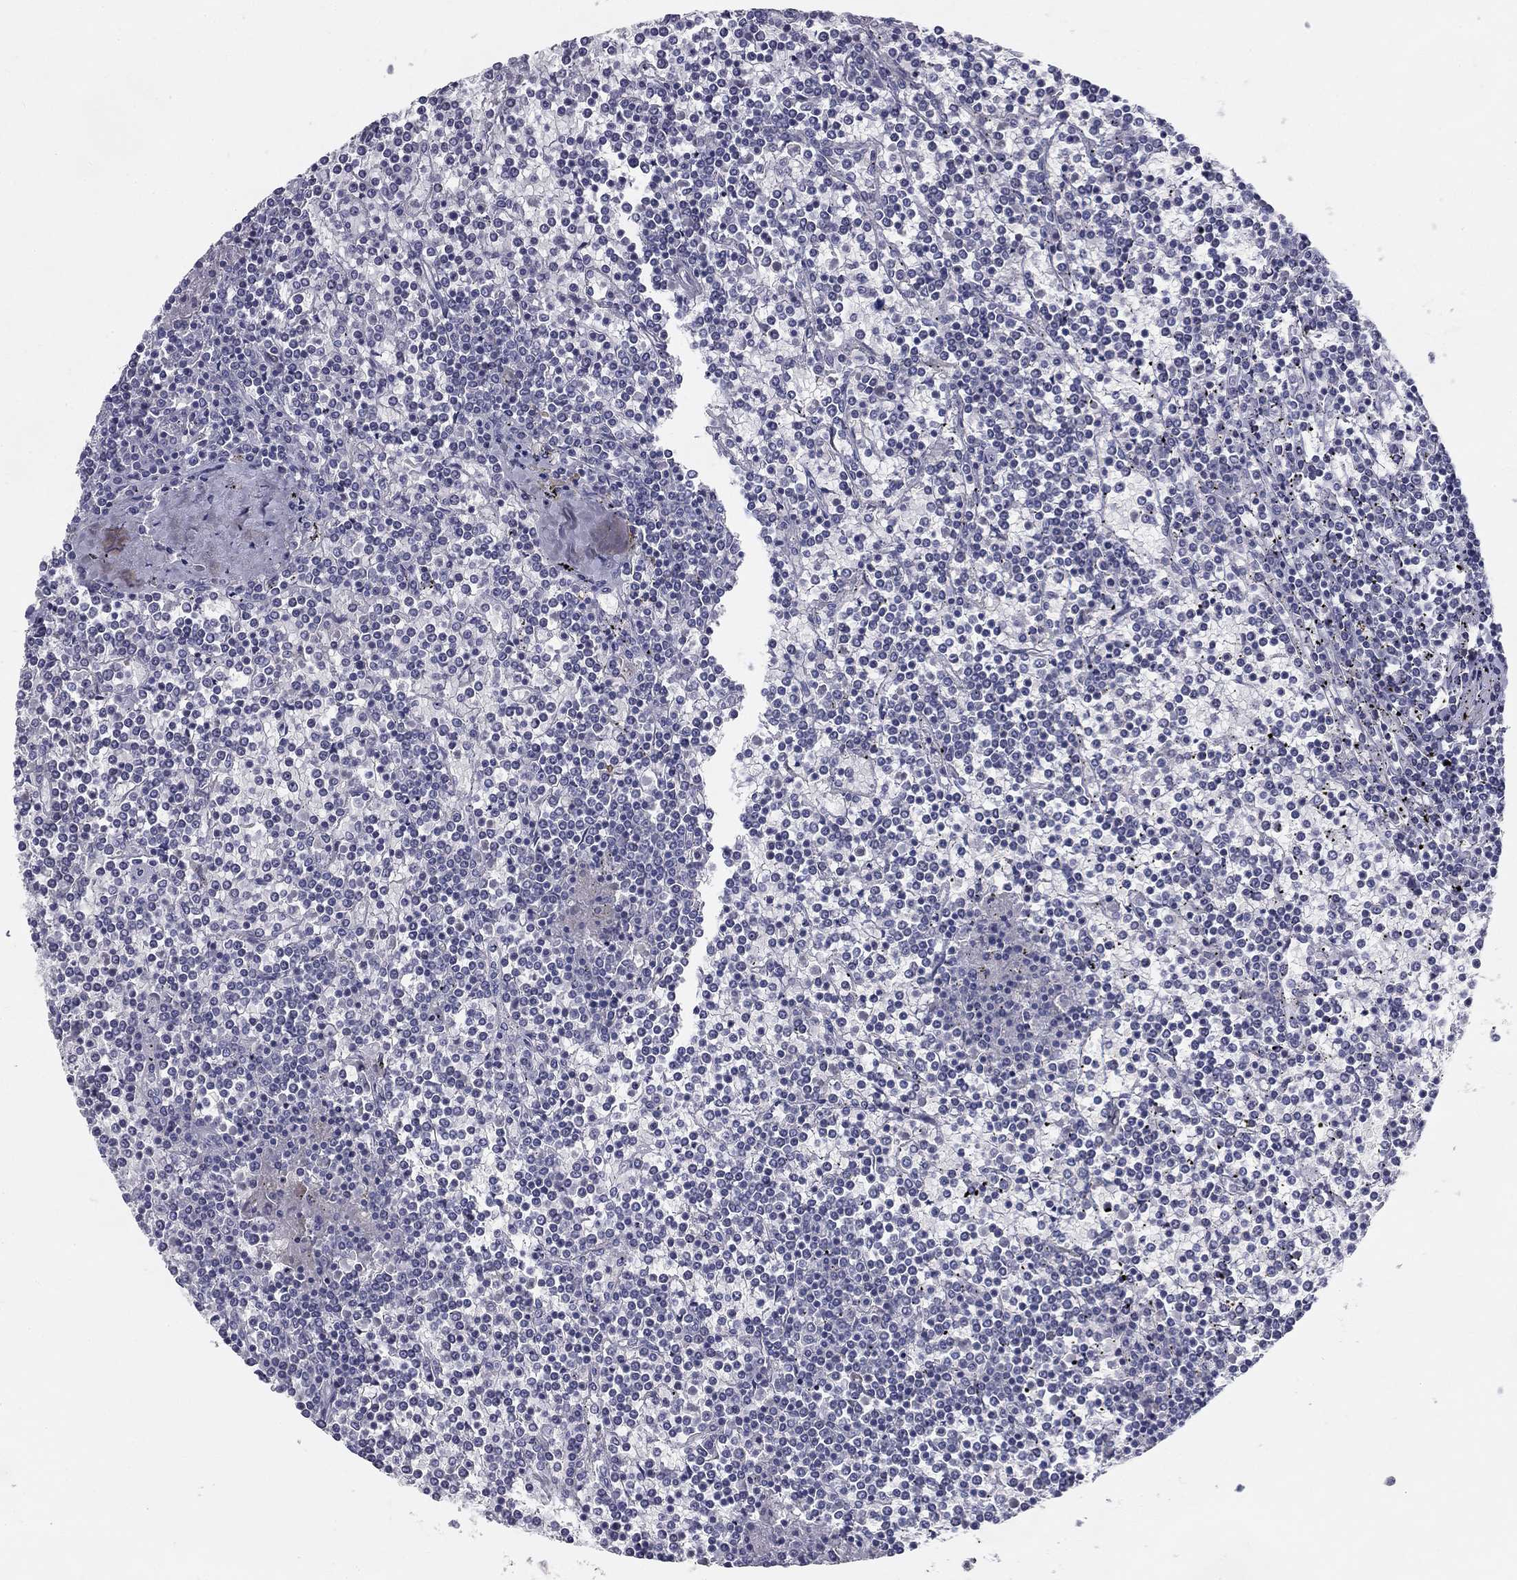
{"staining": {"intensity": "negative", "quantity": "none", "location": "none"}, "tissue": "lymphoma", "cell_type": "Tumor cells", "image_type": "cancer", "snomed": [{"axis": "morphology", "description": "Malignant lymphoma, non-Hodgkin's type, Low grade"}, {"axis": "topography", "description": "Spleen"}], "caption": "DAB immunohistochemical staining of low-grade malignant lymphoma, non-Hodgkin's type displays no significant positivity in tumor cells.", "gene": "GUCA1A", "patient": {"sex": "female", "age": 19}}